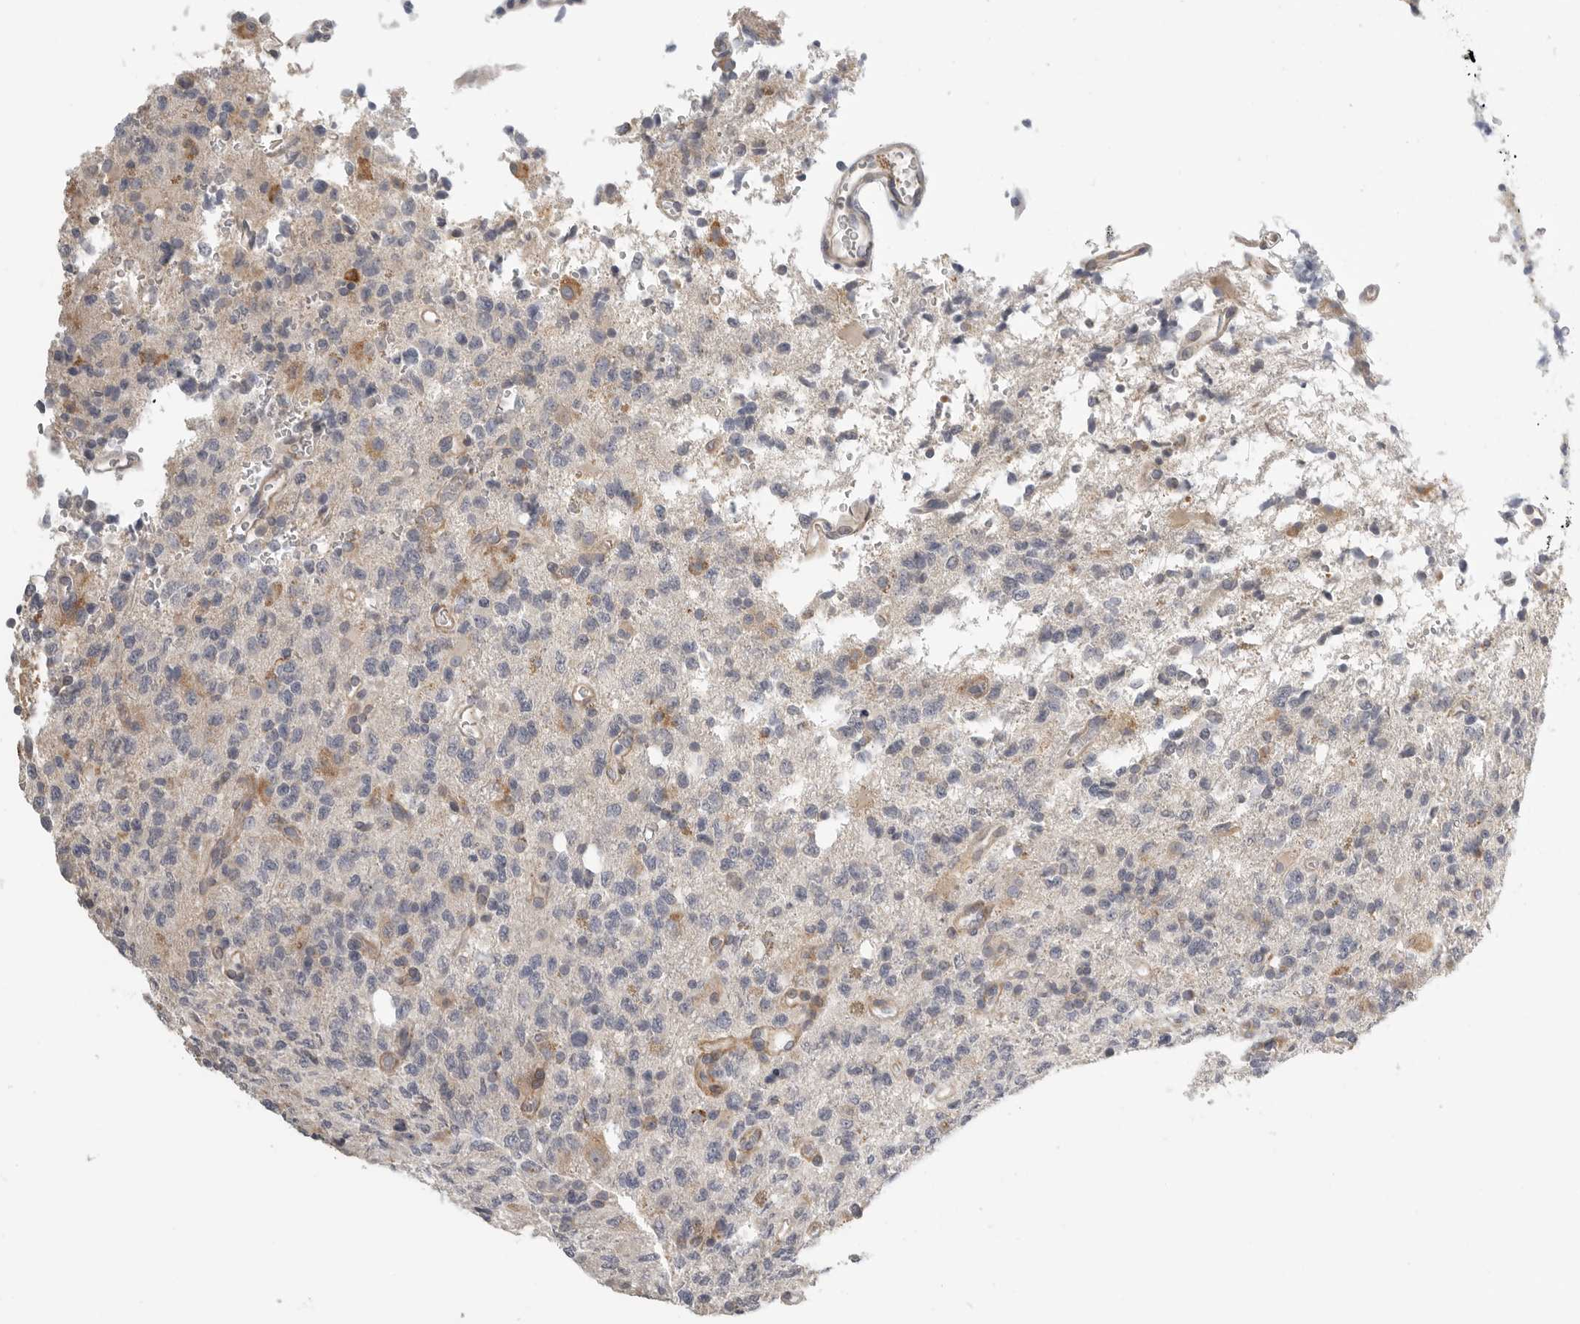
{"staining": {"intensity": "weak", "quantity": "<25%", "location": "cytoplasmic/membranous"}, "tissue": "glioma", "cell_type": "Tumor cells", "image_type": "cancer", "snomed": [{"axis": "morphology", "description": "Glioma, malignant, High grade"}, {"axis": "topography", "description": "Brain"}], "caption": "Immunohistochemical staining of high-grade glioma (malignant) reveals no significant positivity in tumor cells. (DAB (3,3'-diaminobenzidine) immunohistochemistry with hematoxylin counter stain).", "gene": "STAB2", "patient": {"sex": "female", "age": 62}}